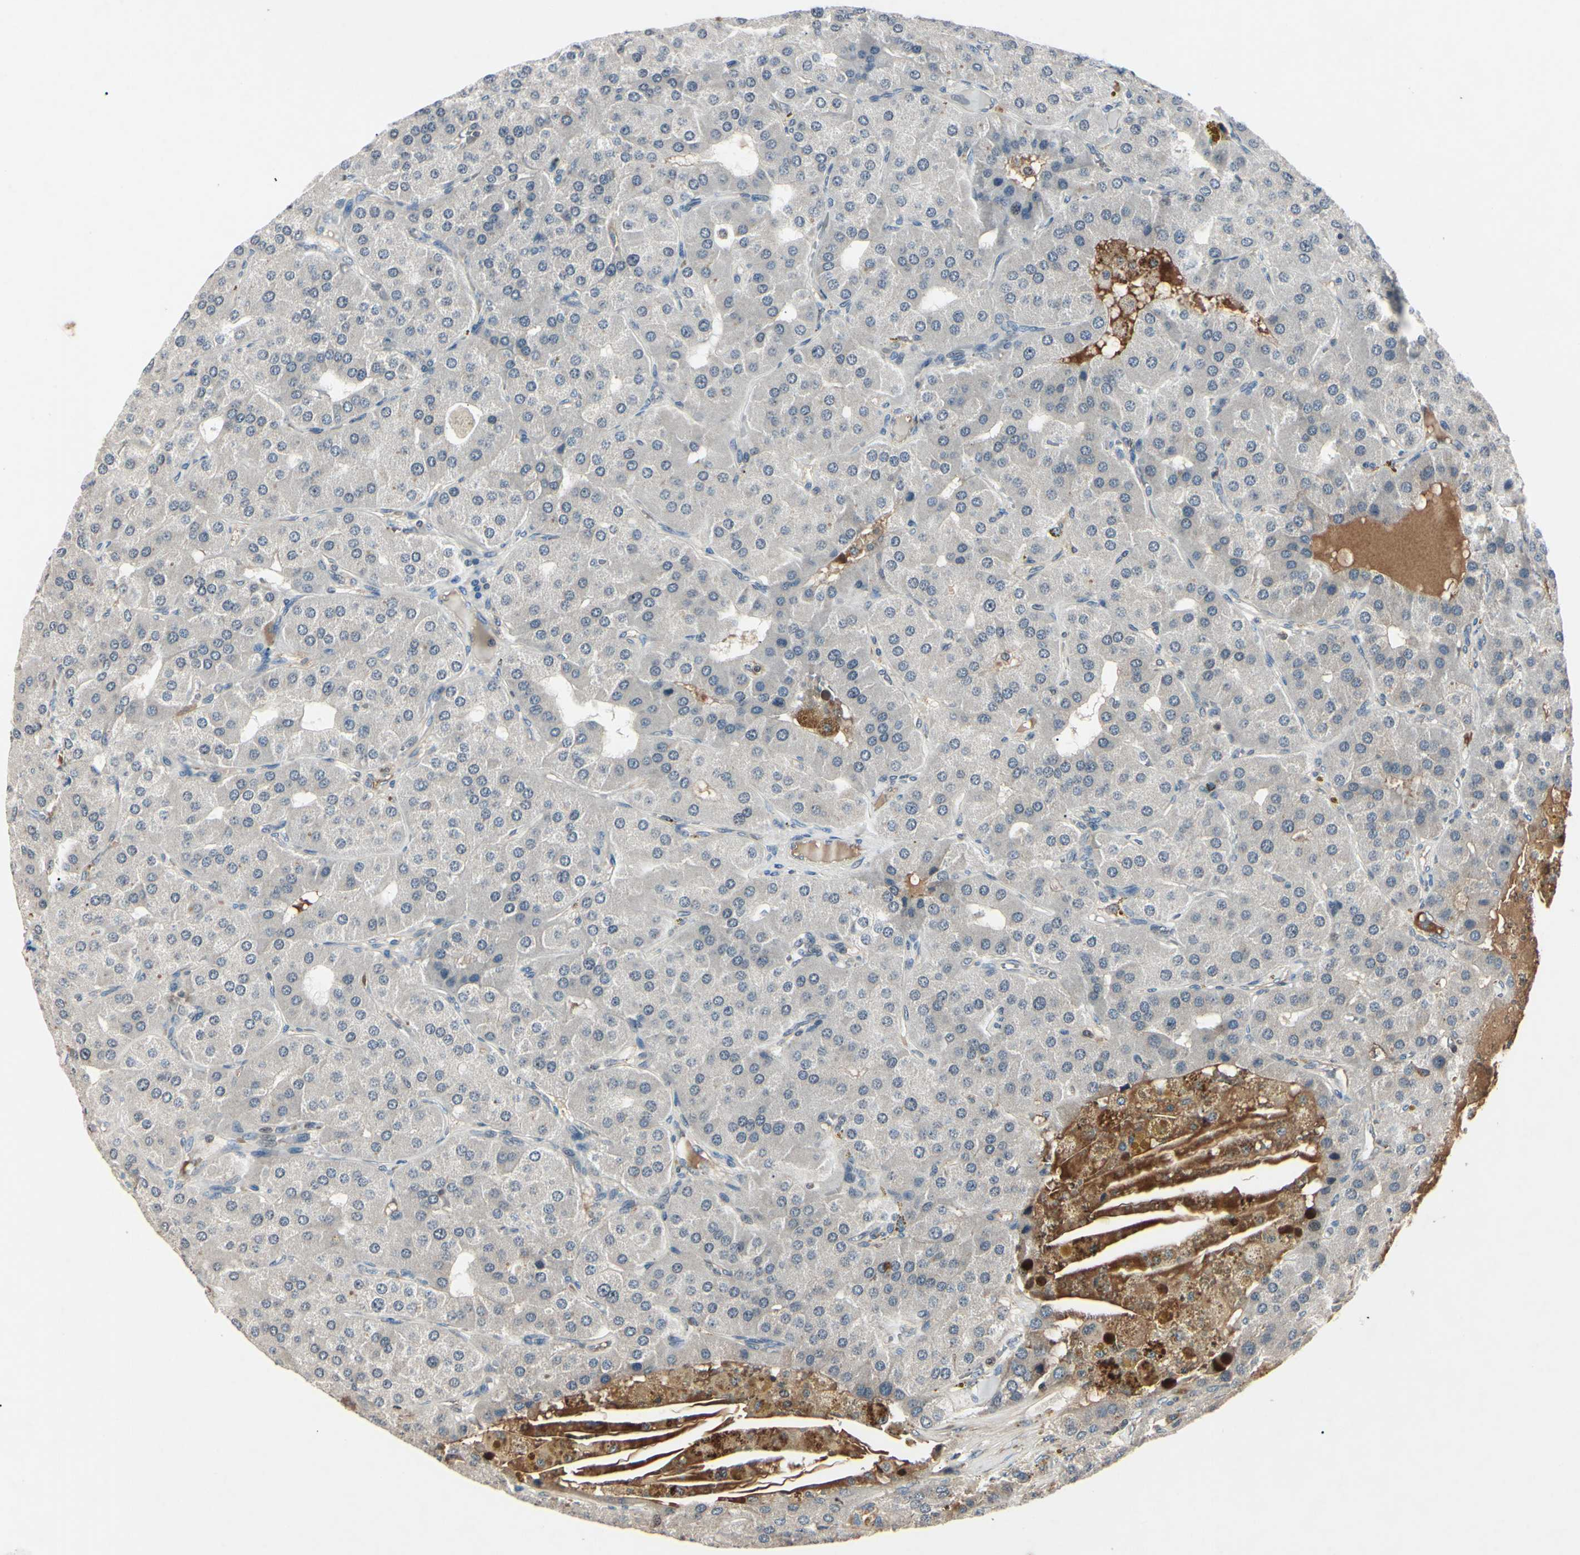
{"staining": {"intensity": "negative", "quantity": "none", "location": "none"}, "tissue": "parathyroid gland", "cell_type": "Glandular cells", "image_type": "normal", "snomed": [{"axis": "morphology", "description": "Normal tissue, NOS"}, {"axis": "morphology", "description": "Adenoma, NOS"}, {"axis": "topography", "description": "Parathyroid gland"}], "caption": "High magnification brightfield microscopy of benign parathyroid gland stained with DAB (brown) and counterstained with hematoxylin (blue): glandular cells show no significant positivity. (Immunohistochemistry (ihc), brightfield microscopy, high magnification).", "gene": "AEBP1", "patient": {"sex": "female", "age": 86}}